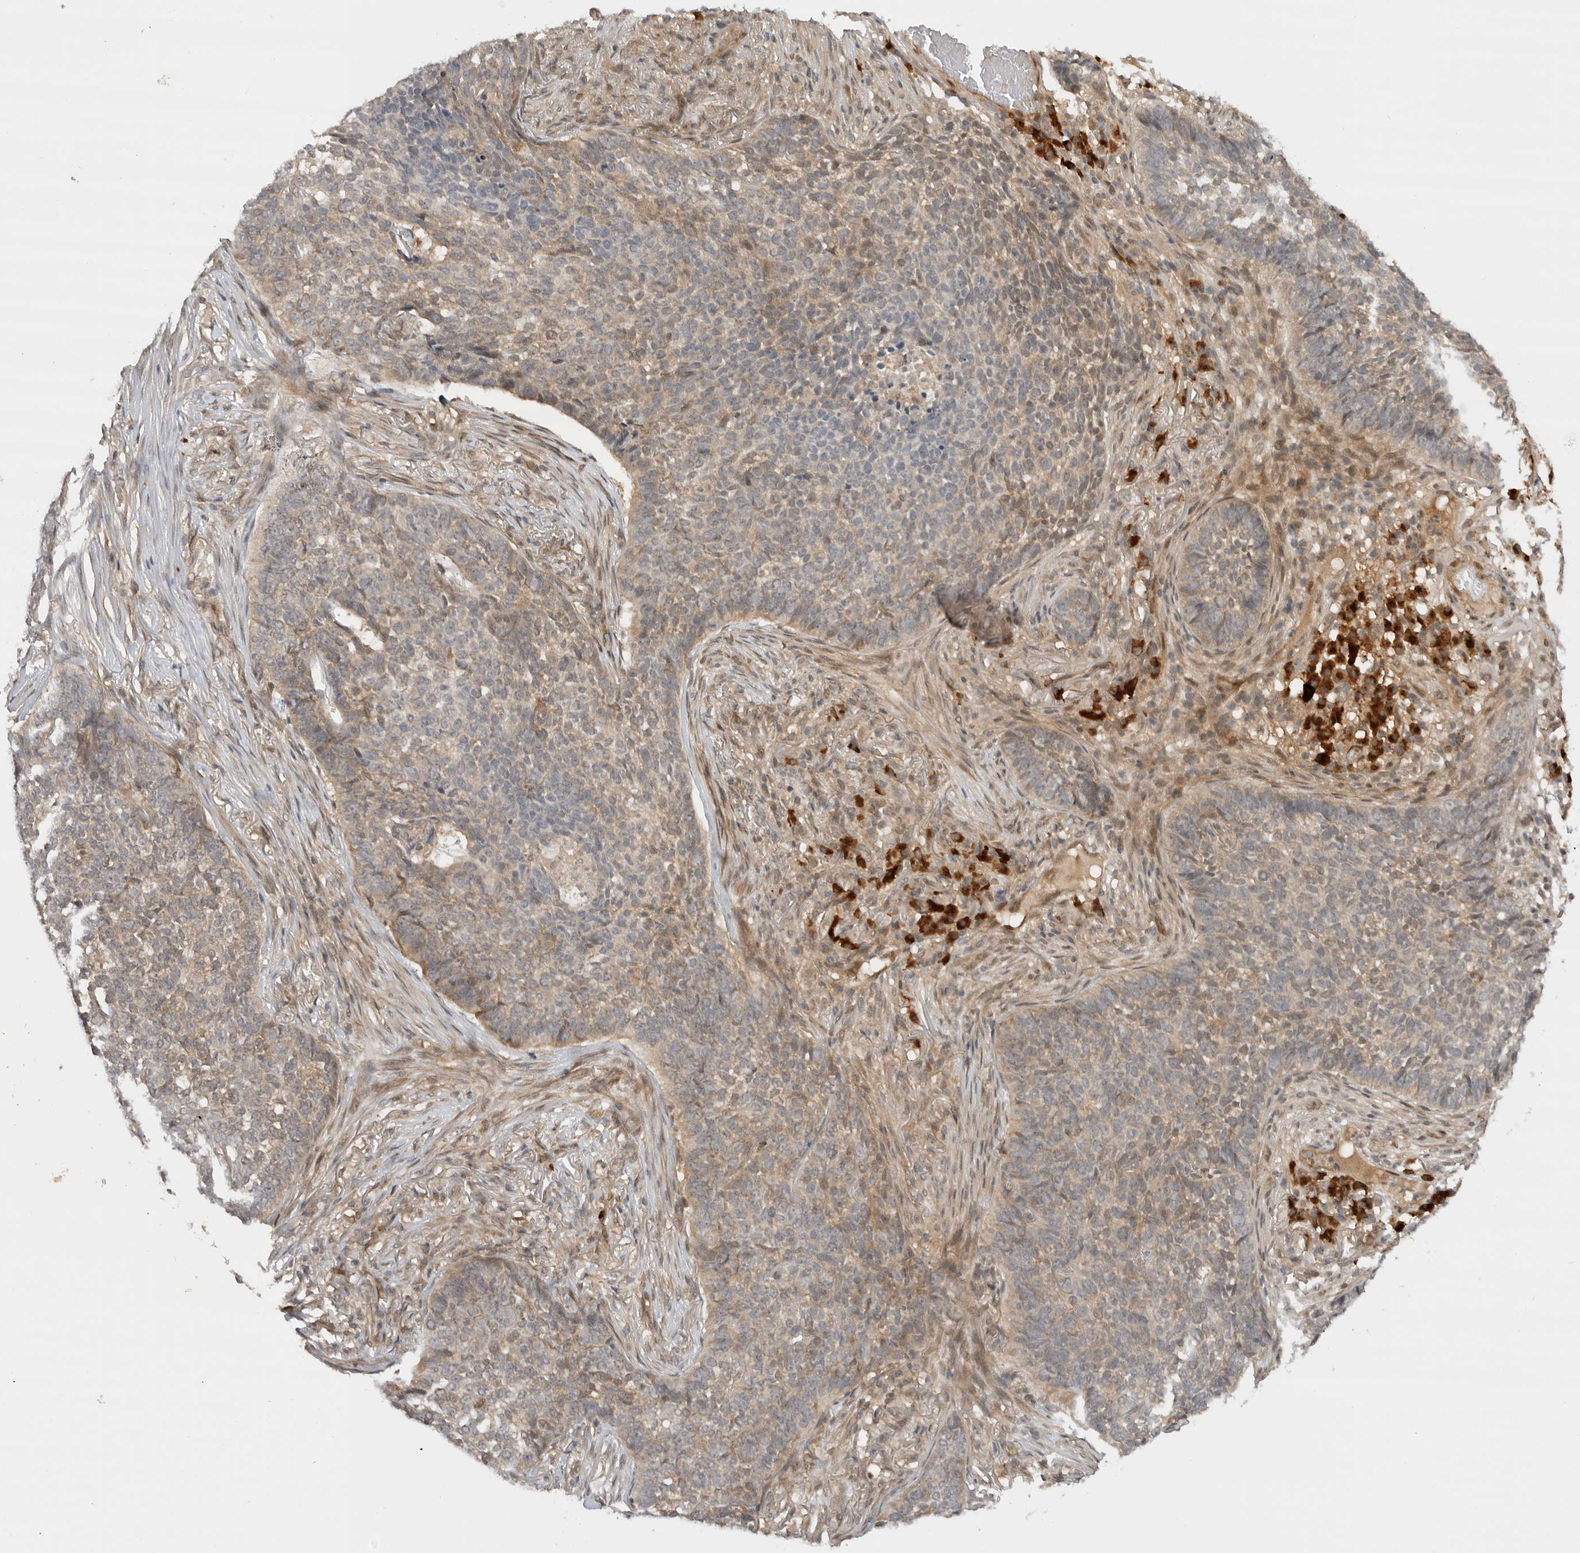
{"staining": {"intensity": "weak", "quantity": "<25%", "location": "cytoplasmic/membranous"}, "tissue": "skin cancer", "cell_type": "Tumor cells", "image_type": "cancer", "snomed": [{"axis": "morphology", "description": "Basal cell carcinoma"}, {"axis": "topography", "description": "Skin"}], "caption": "IHC image of skin basal cell carcinoma stained for a protein (brown), which demonstrates no positivity in tumor cells.", "gene": "DCAF8", "patient": {"sex": "male", "age": 85}}